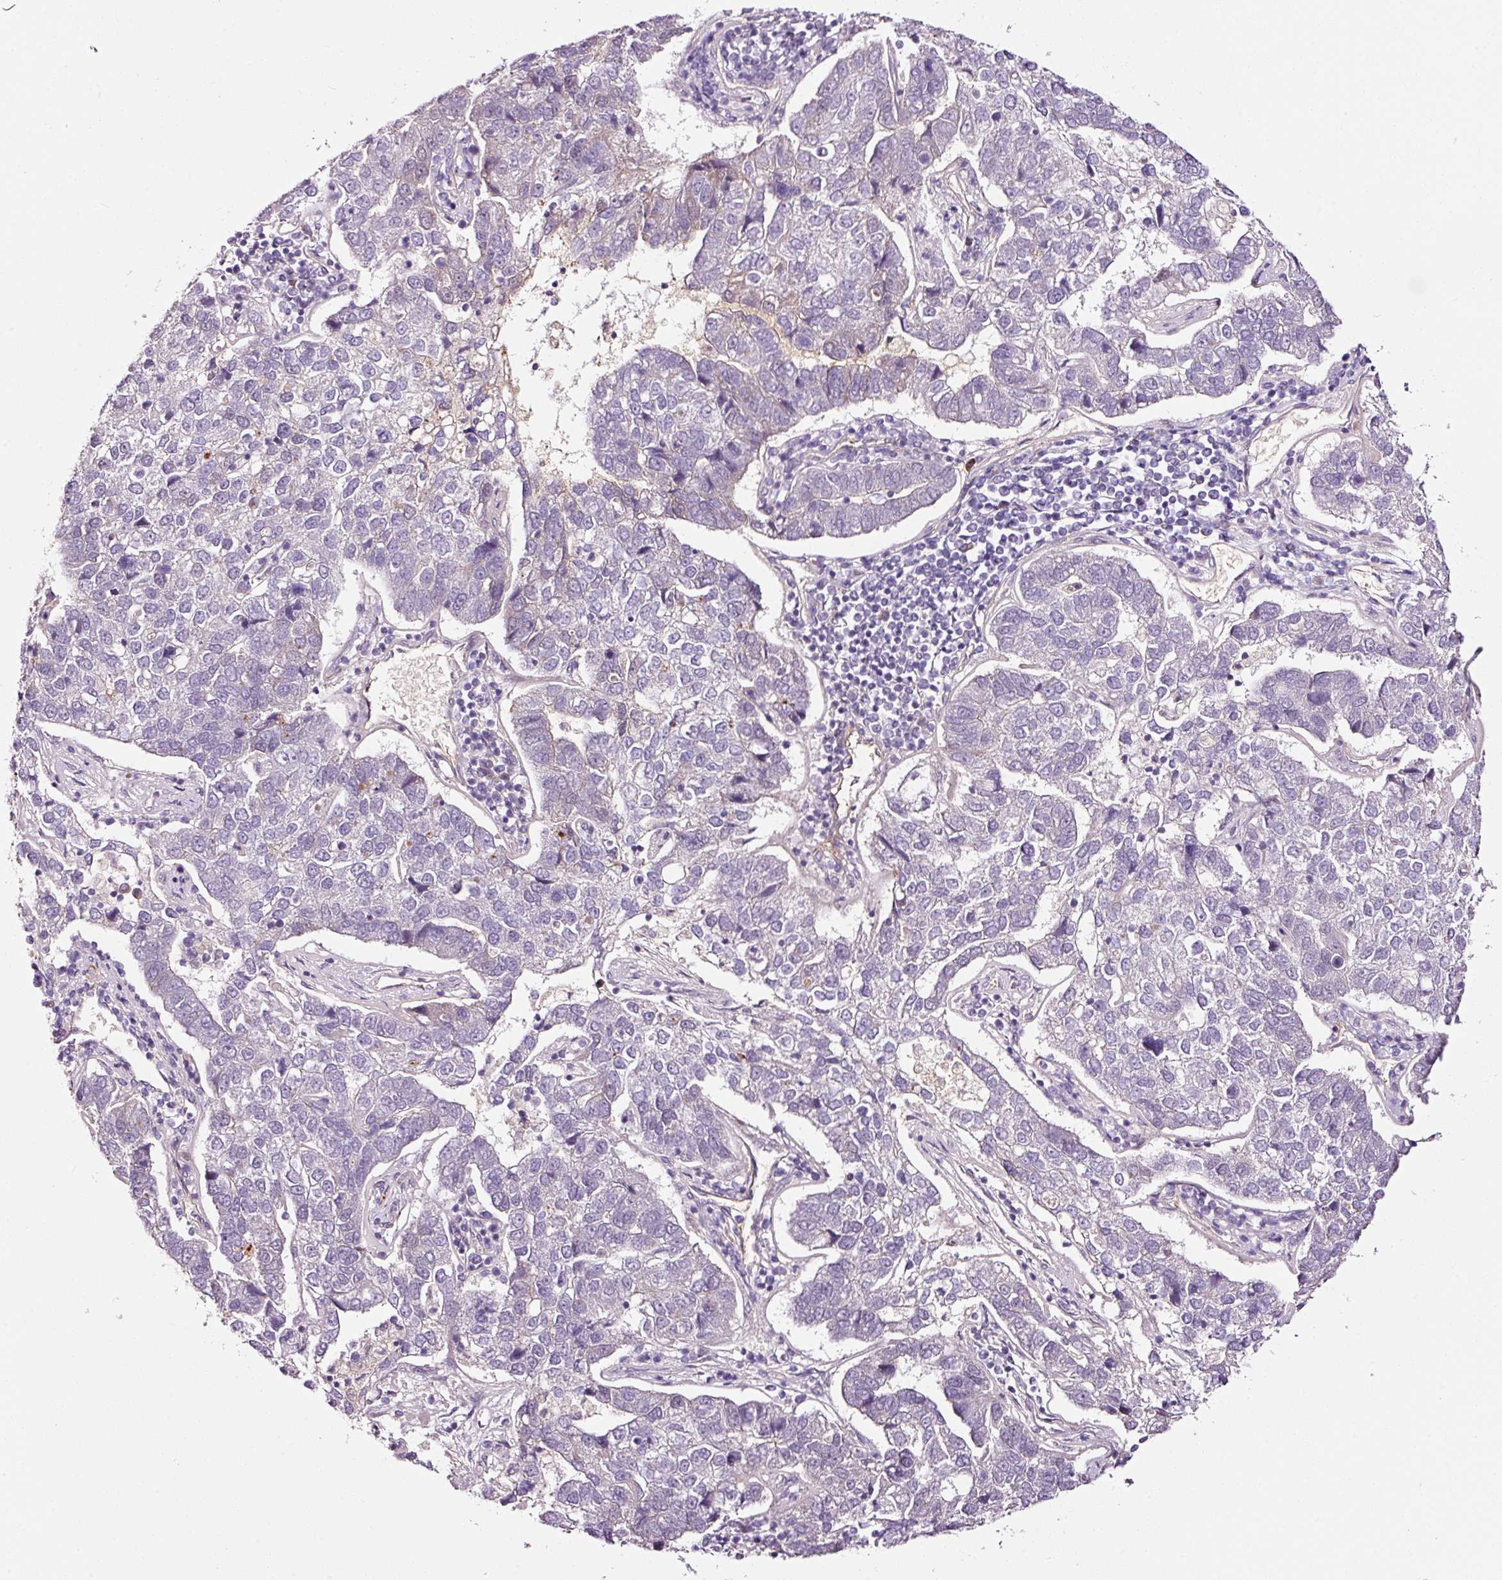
{"staining": {"intensity": "negative", "quantity": "none", "location": "none"}, "tissue": "pancreatic cancer", "cell_type": "Tumor cells", "image_type": "cancer", "snomed": [{"axis": "morphology", "description": "Adenocarcinoma, NOS"}, {"axis": "topography", "description": "Pancreas"}], "caption": "The histopathology image shows no staining of tumor cells in pancreatic cancer.", "gene": "ABCB4", "patient": {"sex": "female", "age": 61}}